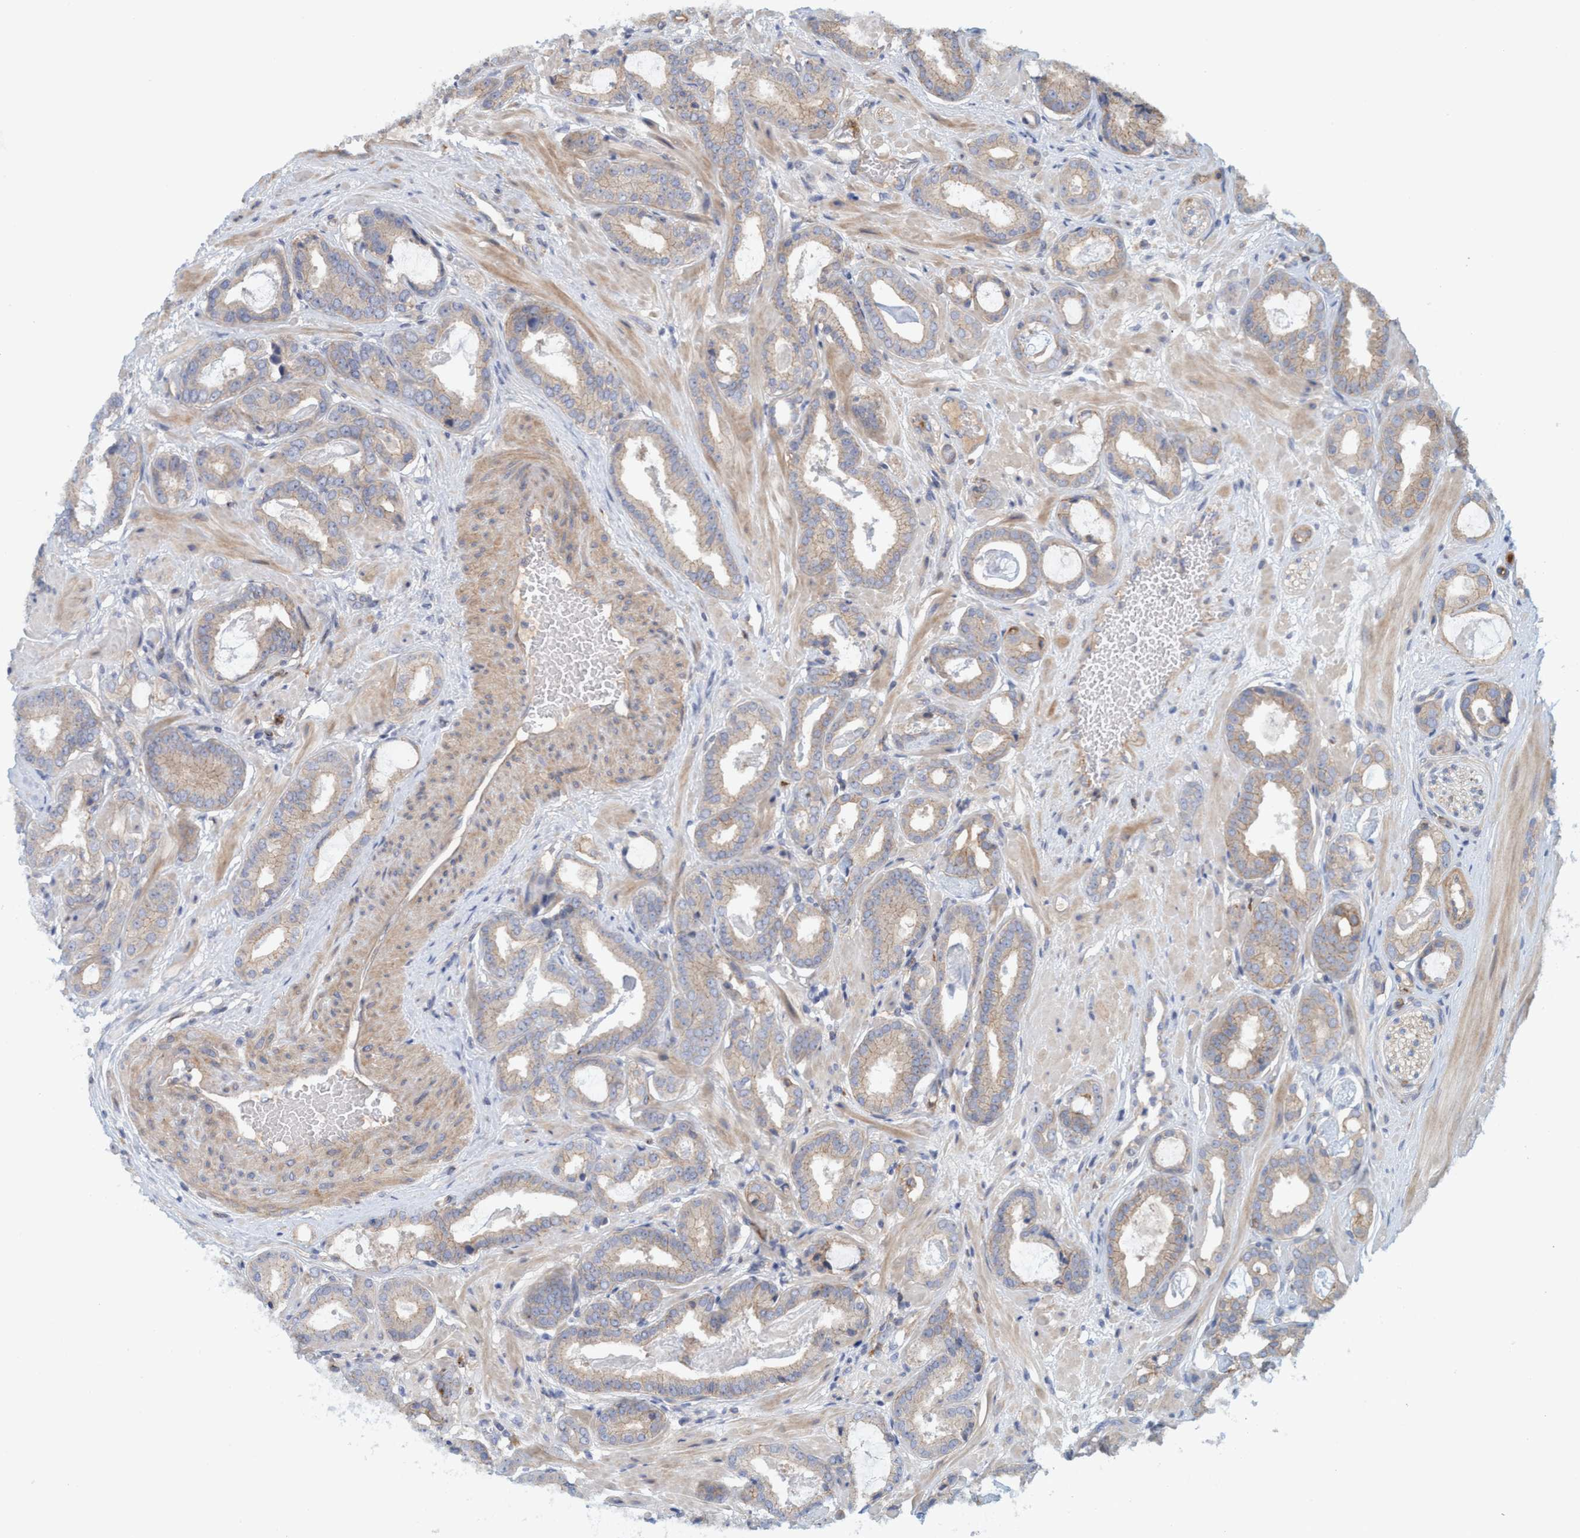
{"staining": {"intensity": "weak", "quantity": ">75%", "location": "cytoplasmic/membranous"}, "tissue": "prostate cancer", "cell_type": "Tumor cells", "image_type": "cancer", "snomed": [{"axis": "morphology", "description": "Adenocarcinoma, Low grade"}, {"axis": "topography", "description": "Prostate"}], "caption": "This micrograph demonstrates immunohistochemistry staining of human adenocarcinoma (low-grade) (prostate), with low weak cytoplasmic/membranous expression in about >75% of tumor cells.", "gene": "SPECC1", "patient": {"sex": "male", "age": 53}}